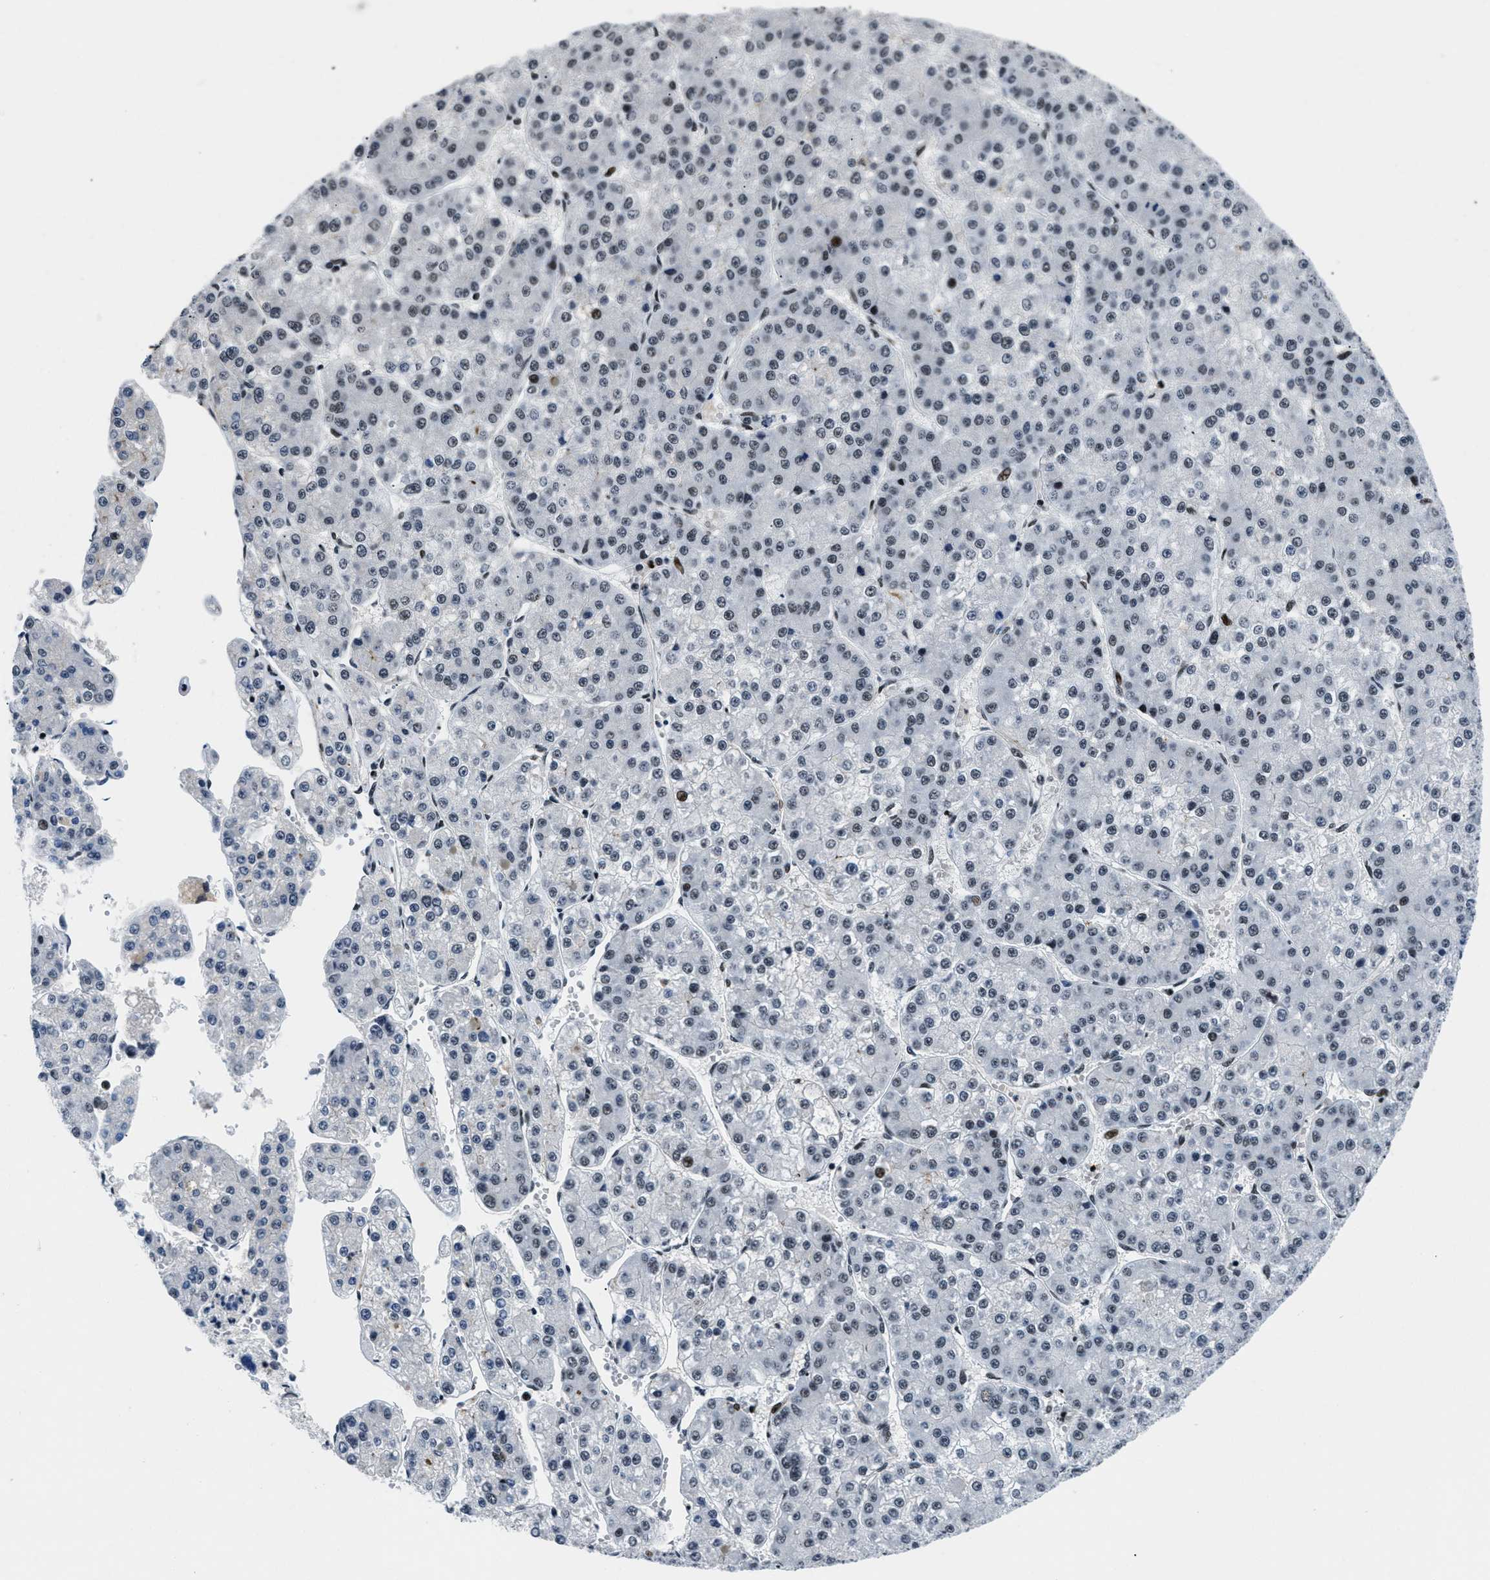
{"staining": {"intensity": "strong", "quantity": ">75%", "location": "nuclear"}, "tissue": "liver cancer", "cell_type": "Tumor cells", "image_type": "cancer", "snomed": [{"axis": "morphology", "description": "Carcinoma, Hepatocellular, NOS"}, {"axis": "topography", "description": "Liver"}], "caption": "Human hepatocellular carcinoma (liver) stained with a protein marker shows strong staining in tumor cells.", "gene": "SMARCB1", "patient": {"sex": "female", "age": 73}}